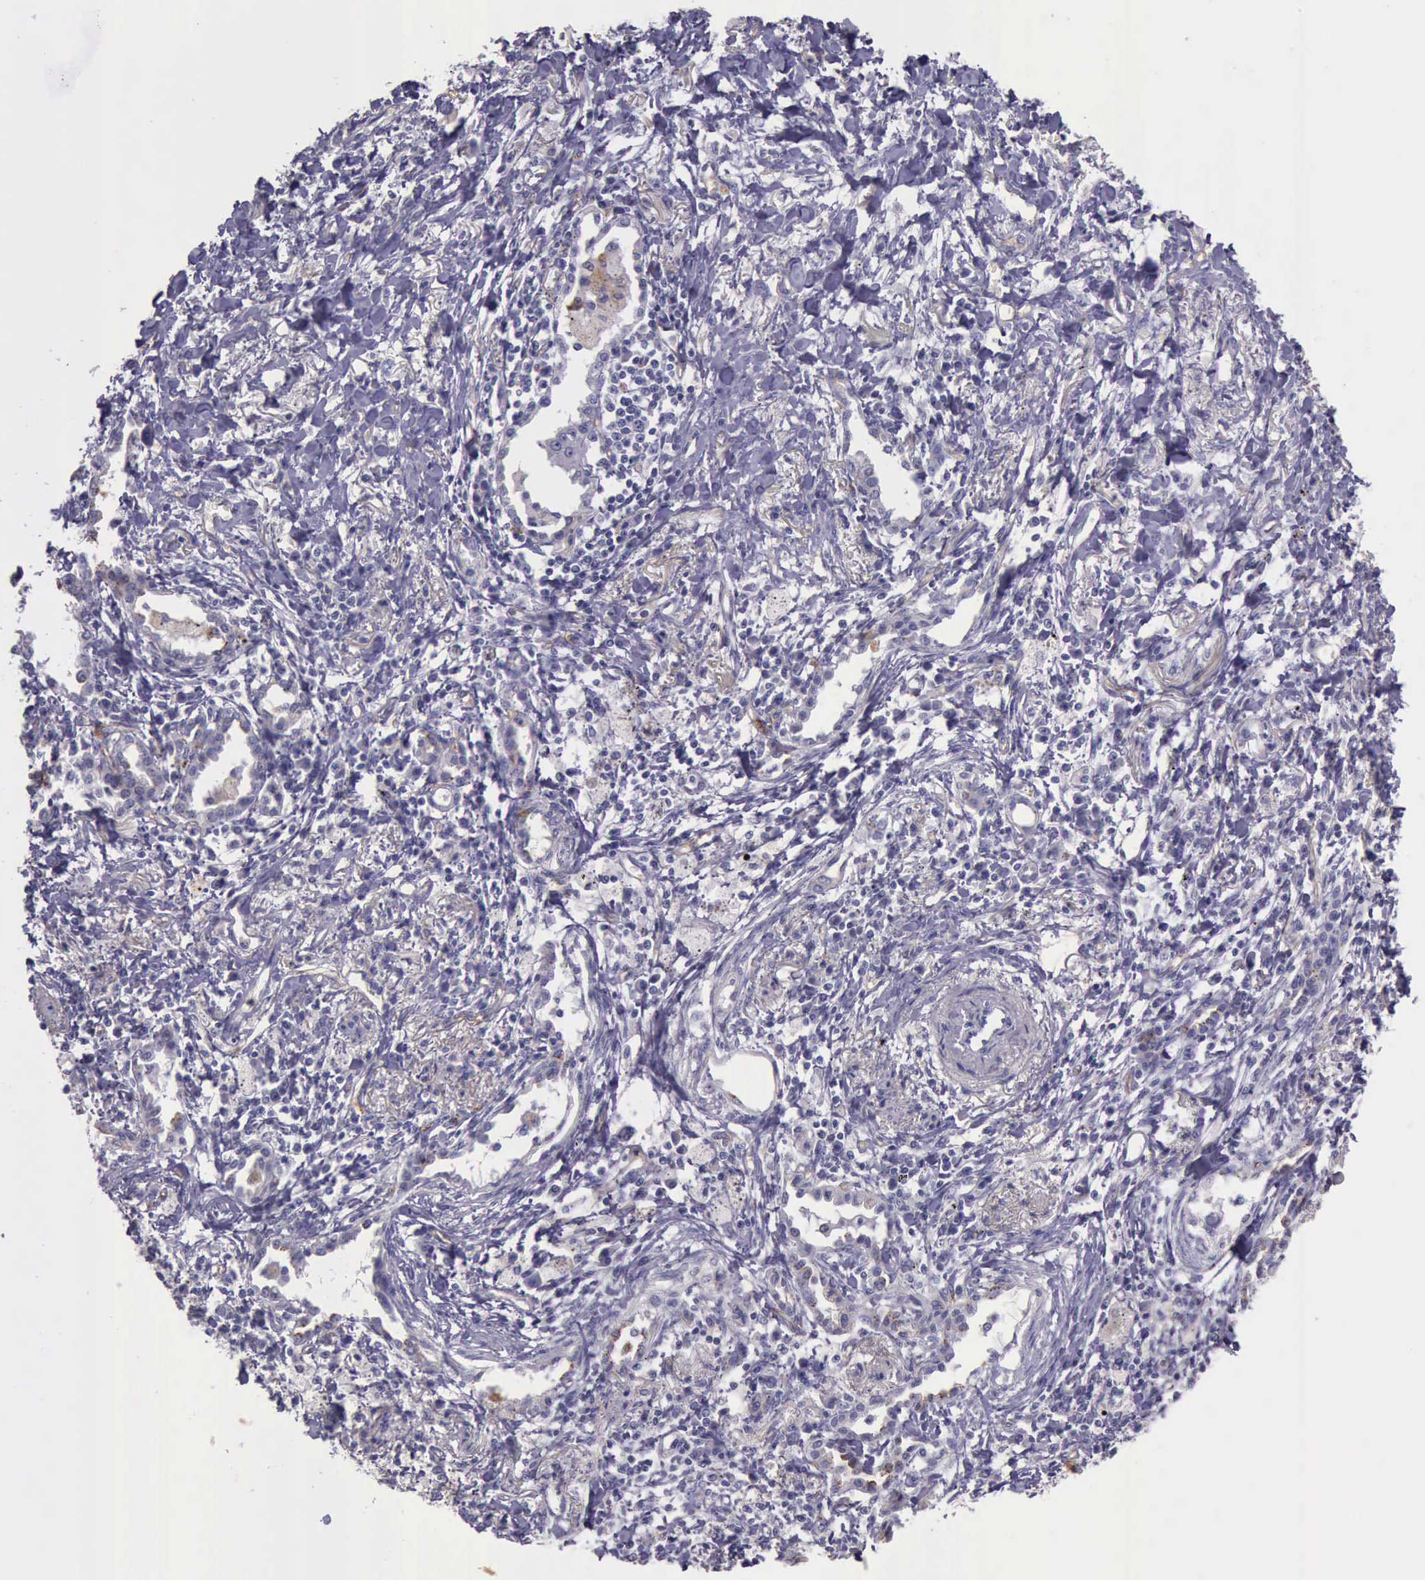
{"staining": {"intensity": "moderate", "quantity": "<25%", "location": "cytoplasmic/membranous"}, "tissue": "lung cancer", "cell_type": "Tumor cells", "image_type": "cancer", "snomed": [{"axis": "morphology", "description": "Adenocarcinoma, NOS"}, {"axis": "topography", "description": "Lung"}], "caption": "Protein expression analysis of human lung cancer (adenocarcinoma) reveals moderate cytoplasmic/membranous positivity in about <25% of tumor cells.", "gene": "TCEANC", "patient": {"sex": "male", "age": 60}}